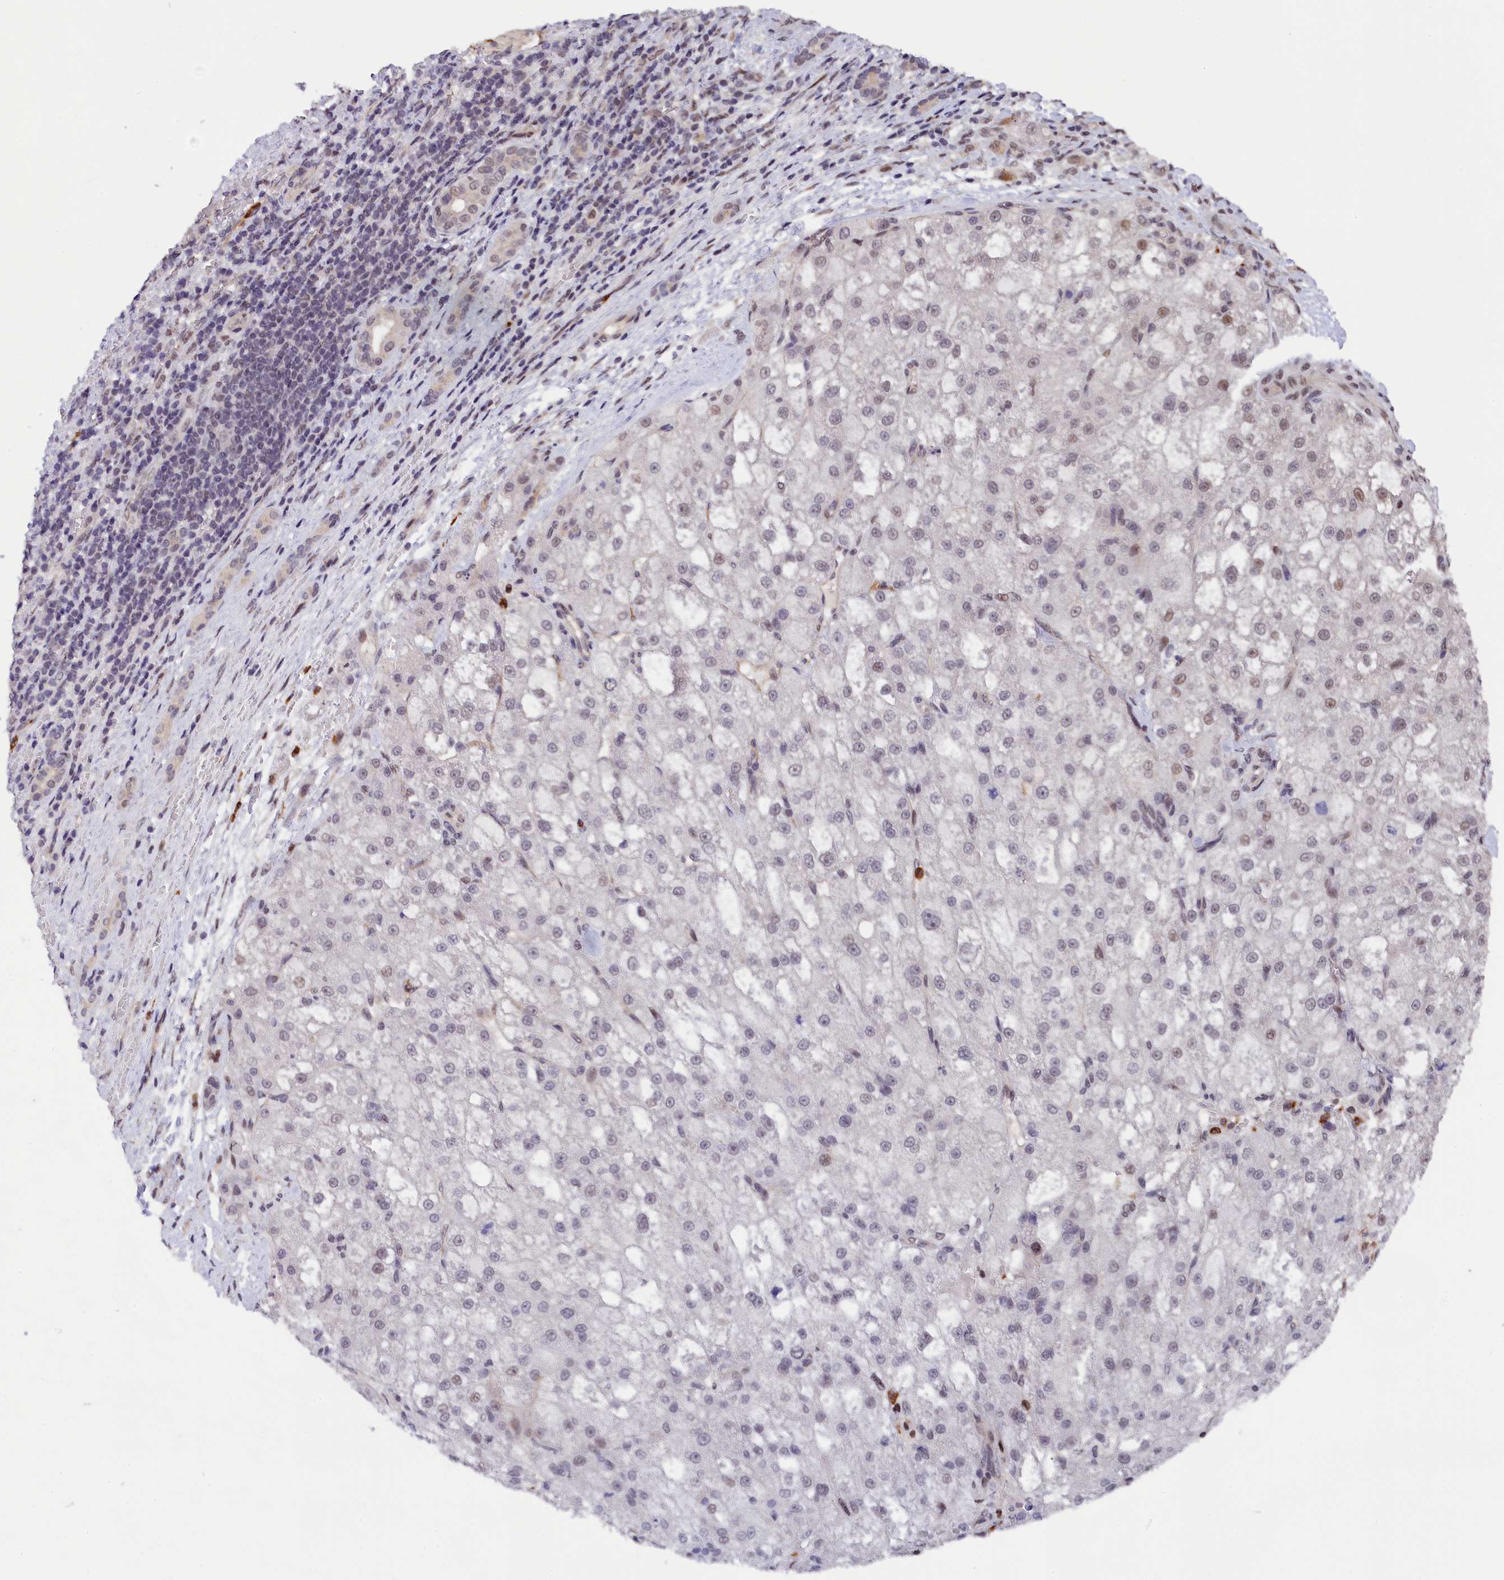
{"staining": {"intensity": "weak", "quantity": "<25%", "location": "nuclear"}, "tissue": "liver cancer", "cell_type": "Tumor cells", "image_type": "cancer", "snomed": [{"axis": "morphology", "description": "Normal tissue, NOS"}, {"axis": "morphology", "description": "Carcinoma, Hepatocellular, NOS"}, {"axis": "topography", "description": "Liver"}], "caption": "The image reveals no staining of tumor cells in liver cancer (hepatocellular carcinoma). (Stains: DAB immunohistochemistry (IHC) with hematoxylin counter stain, Microscopy: brightfield microscopy at high magnification).", "gene": "ADIG", "patient": {"sex": "male", "age": 57}}